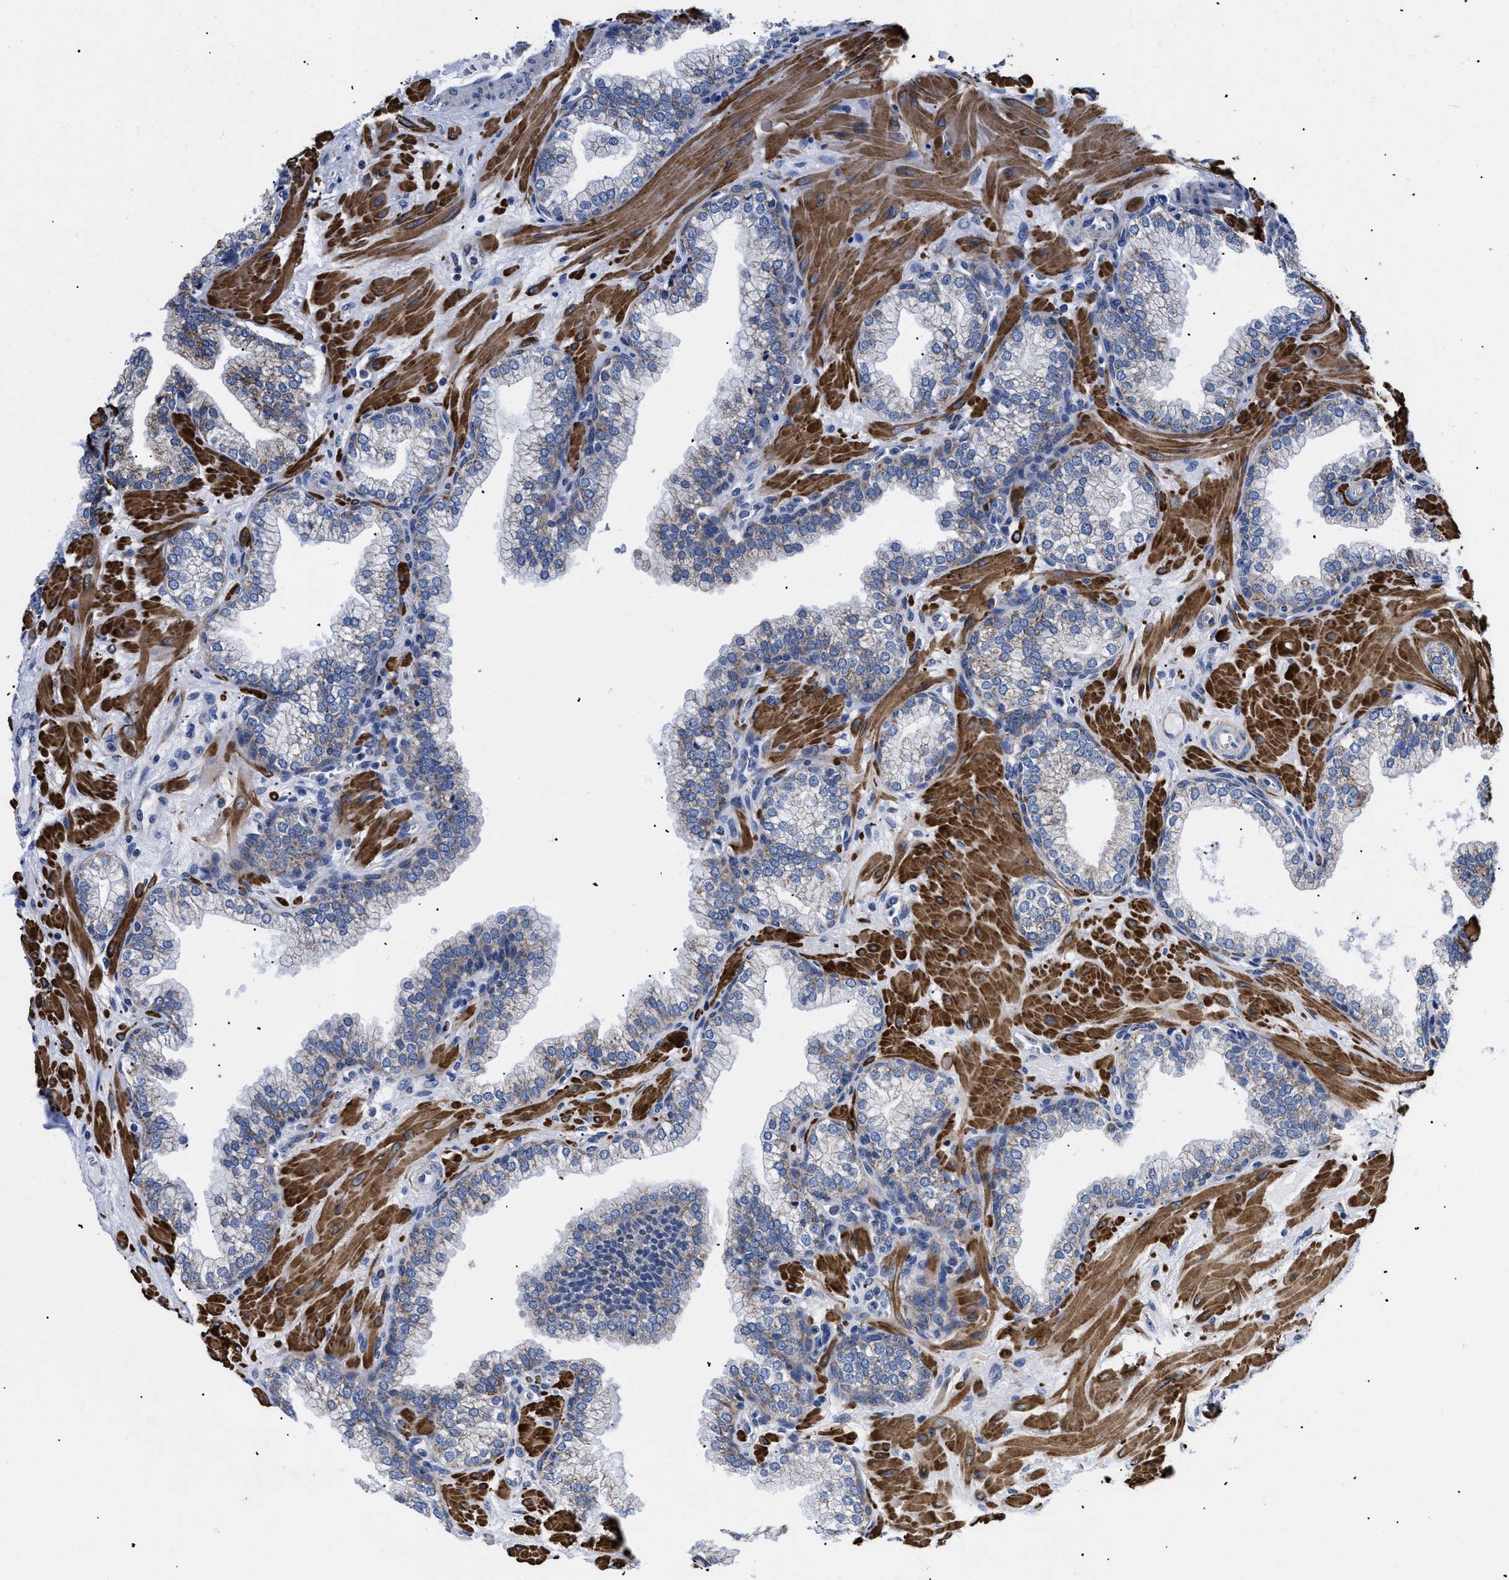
{"staining": {"intensity": "weak", "quantity": "<25%", "location": "cytoplasmic/membranous"}, "tissue": "prostate", "cell_type": "Glandular cells", "image_type": "normal", "snomed": [{"axis": "morphology", "description": "Normal tissue, NOS"}, {"axis": "morphology", "description": "Urothelial carcinoma, Low grade"}, {"axis": "topography", "description": "Urinary bladder"}, {"axis": "topography", "description": "Prostate"}], "caption": "Image shows no protein expression in glandular cells of unremarkable prostate. The staining is performed using DAB (3,3'-diaminobenzidine) brown chromogen with nuclei counter-stained in using hematoxylin.", "gene": "GPR149", "patient": {"sex": "male", "age": 60}}